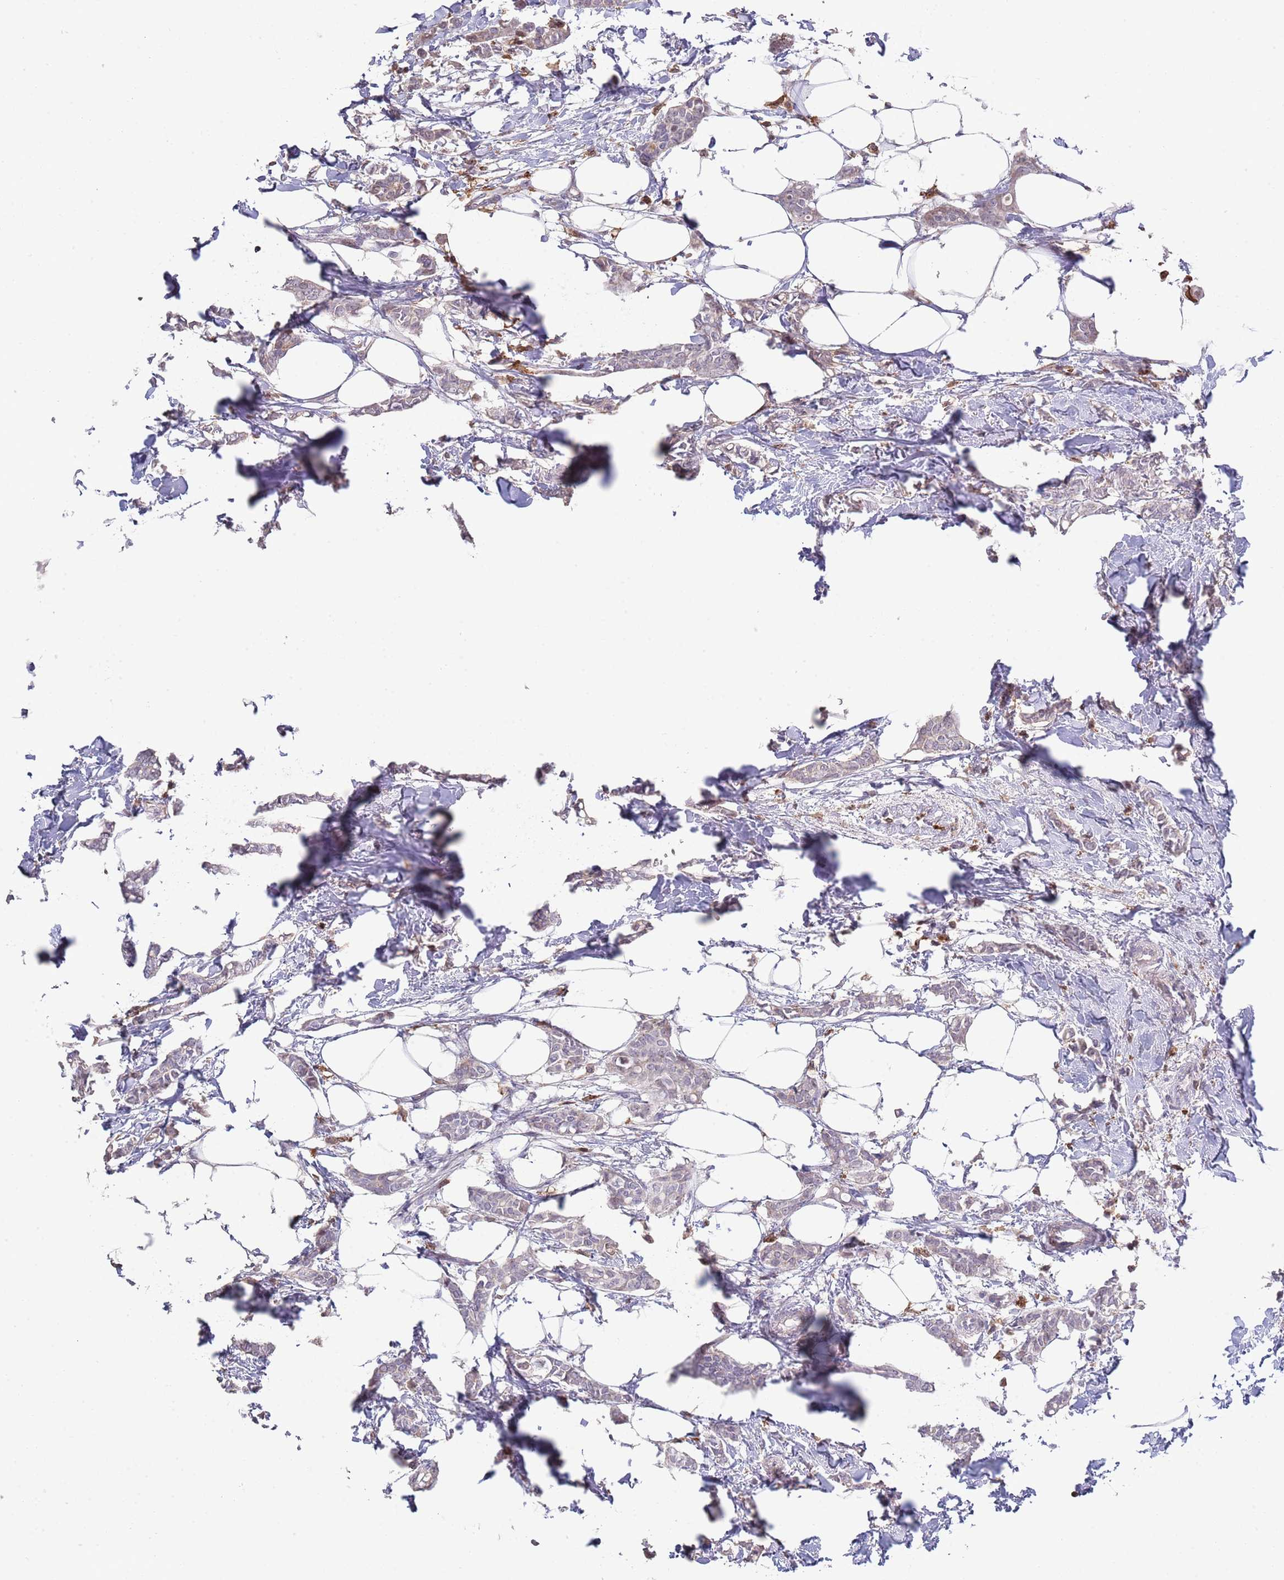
{"staining": {"intensity": "negative", "quantity": "none", "location": "none"}, "tissue": "breast cancer", "cell_type": "Tumor cells", "image_type": "cancer", "snomed": [{"axis": "morphology", "description": "Duct carcinoma"}, {"axis": "topography", "description": "Breast"}], "caption": "Photomicrograph shows no protein positivity in tumor cells of breast invasive ductal carcinoma tissue.", "gene": "LPXN", "patient": {"sex": "female", "age": 41}}